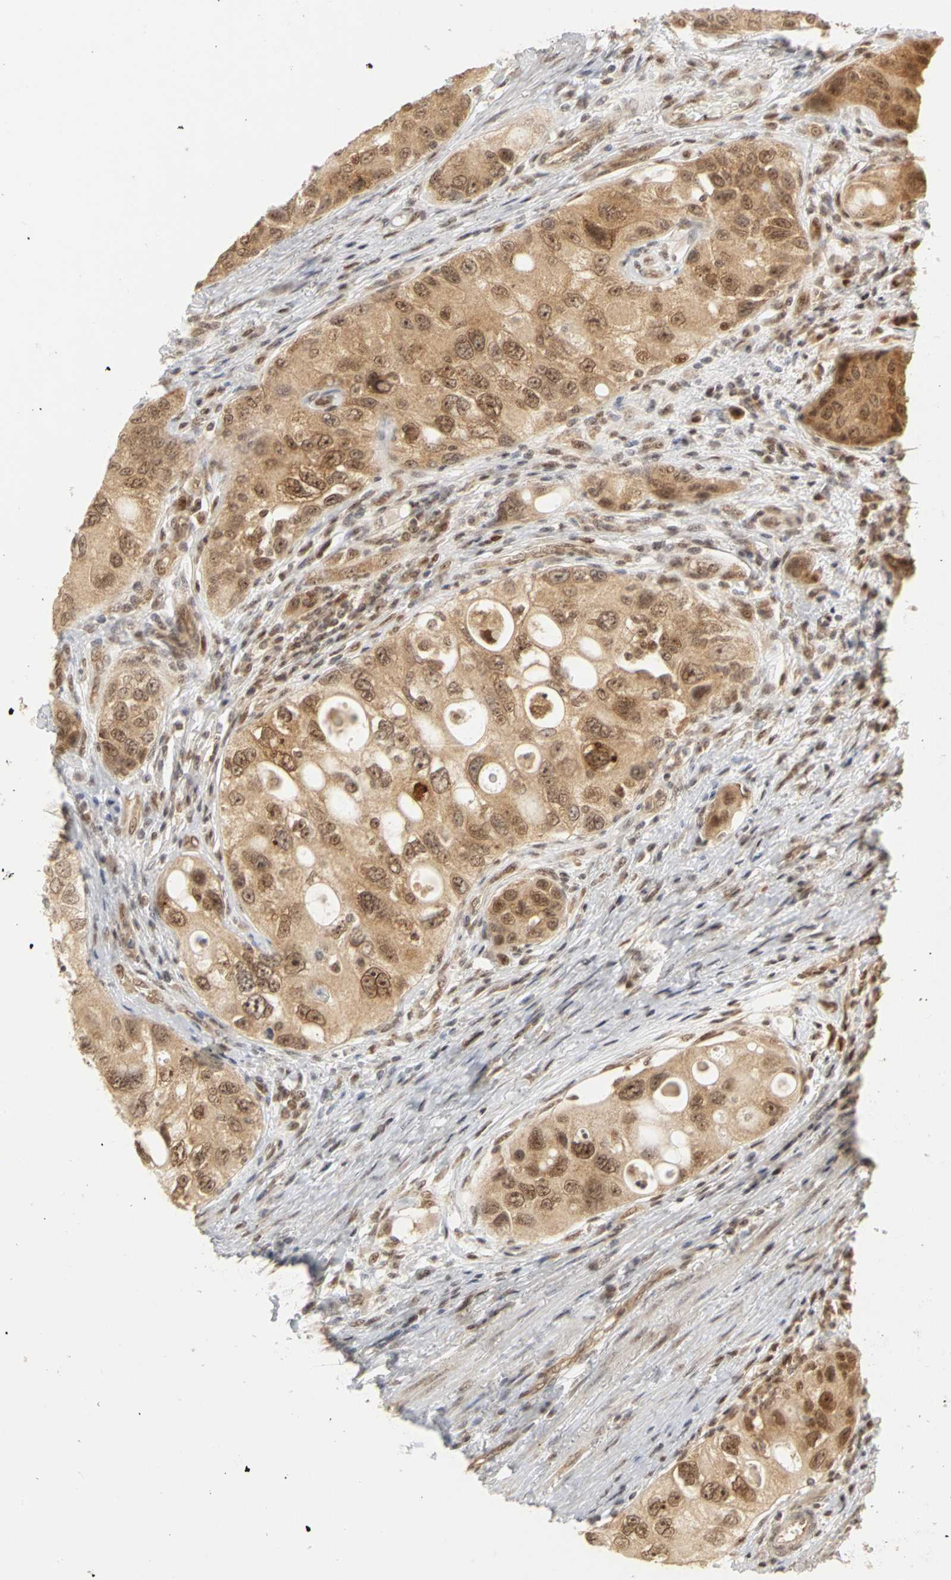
{"staining": {"intensity": "moderate", "quantity": ">75%", "location": "cytoplasmic/membranous,nuclear"}, "tissue": "urothelial cancer", "cell_type": "Tumor cells", "image_type": "cancer", "snomed": [{"axis": "morphology", "description": "Urothelial carcinoma, High grade"}, {"axis": "topography", "description": "Urinary bladder"}], "caption": "Protein staining of urothelial carcinoma (high-grade) tissue displays moderate cytoplasmic/membranous and nuclear positivity in about >75% of tumor cells. The staining was performed using DAB, with brown indicating positive protein expression. Nuclei are stained blue with hematoxylin.", "gene": "CSNK2B", "patient": {"sex": "female", "age": 56}}